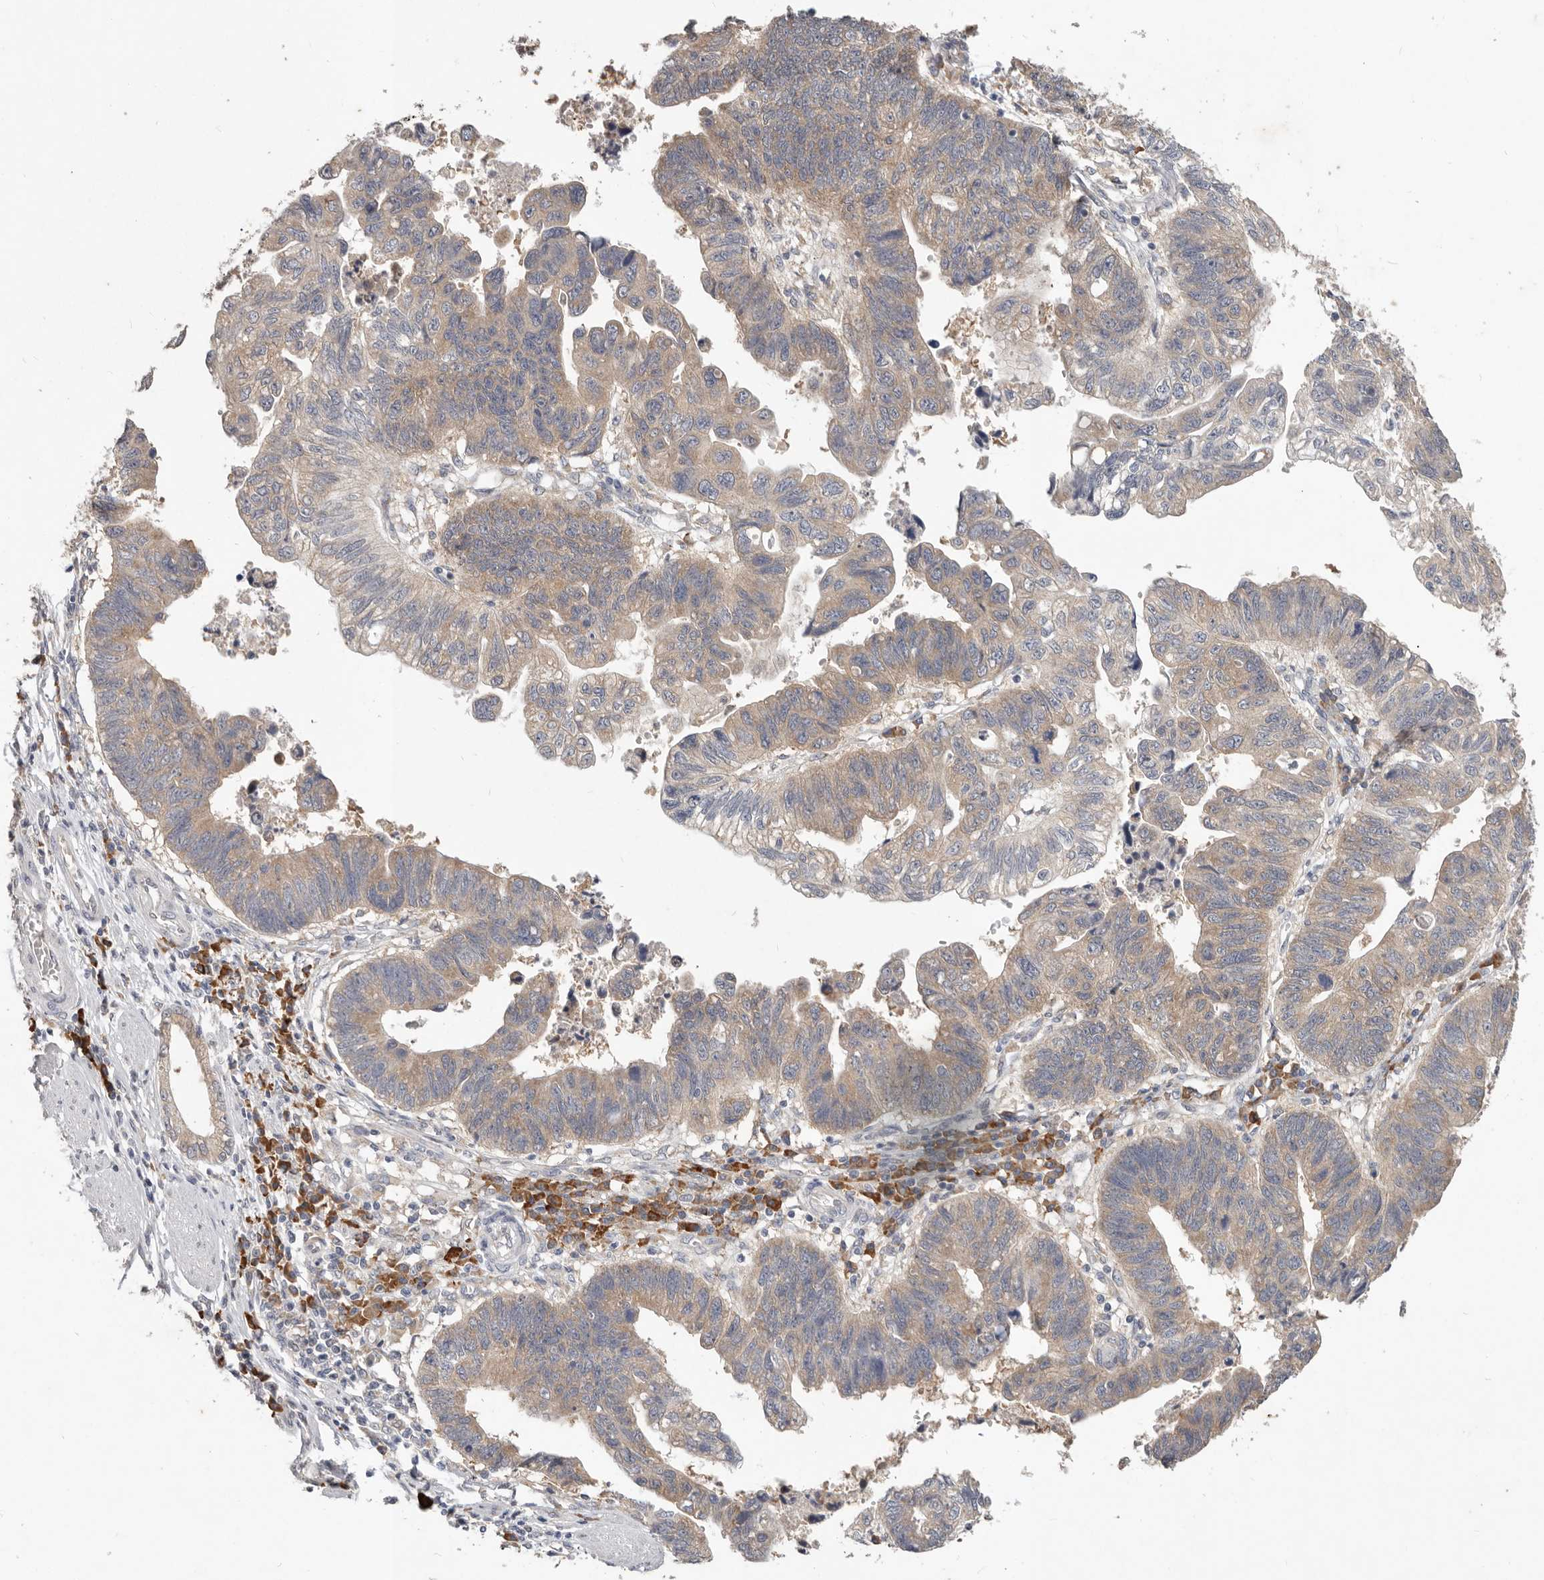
{"staining": {"intensity": "weak", "quantity": ">75%", "location": "cytoplasmic/membranous"}, "tissue": "stomach cancer", "cell_type": "Tumor cells", "image_type": "cancer", "snomed": [{"axis": "morphology", "description": "Adenocarcinoma, NOS"}, {"axis": "topography", "description": "Stomach"}], "caption": "Human stomach adenocarcinoma stained with a brown dye demonstrates weak cytoplasmic/membranous positive positivity in about >75% of tumor cells.", "gene": "WDR77", "patient": {"sex": "male", "age": 59}}